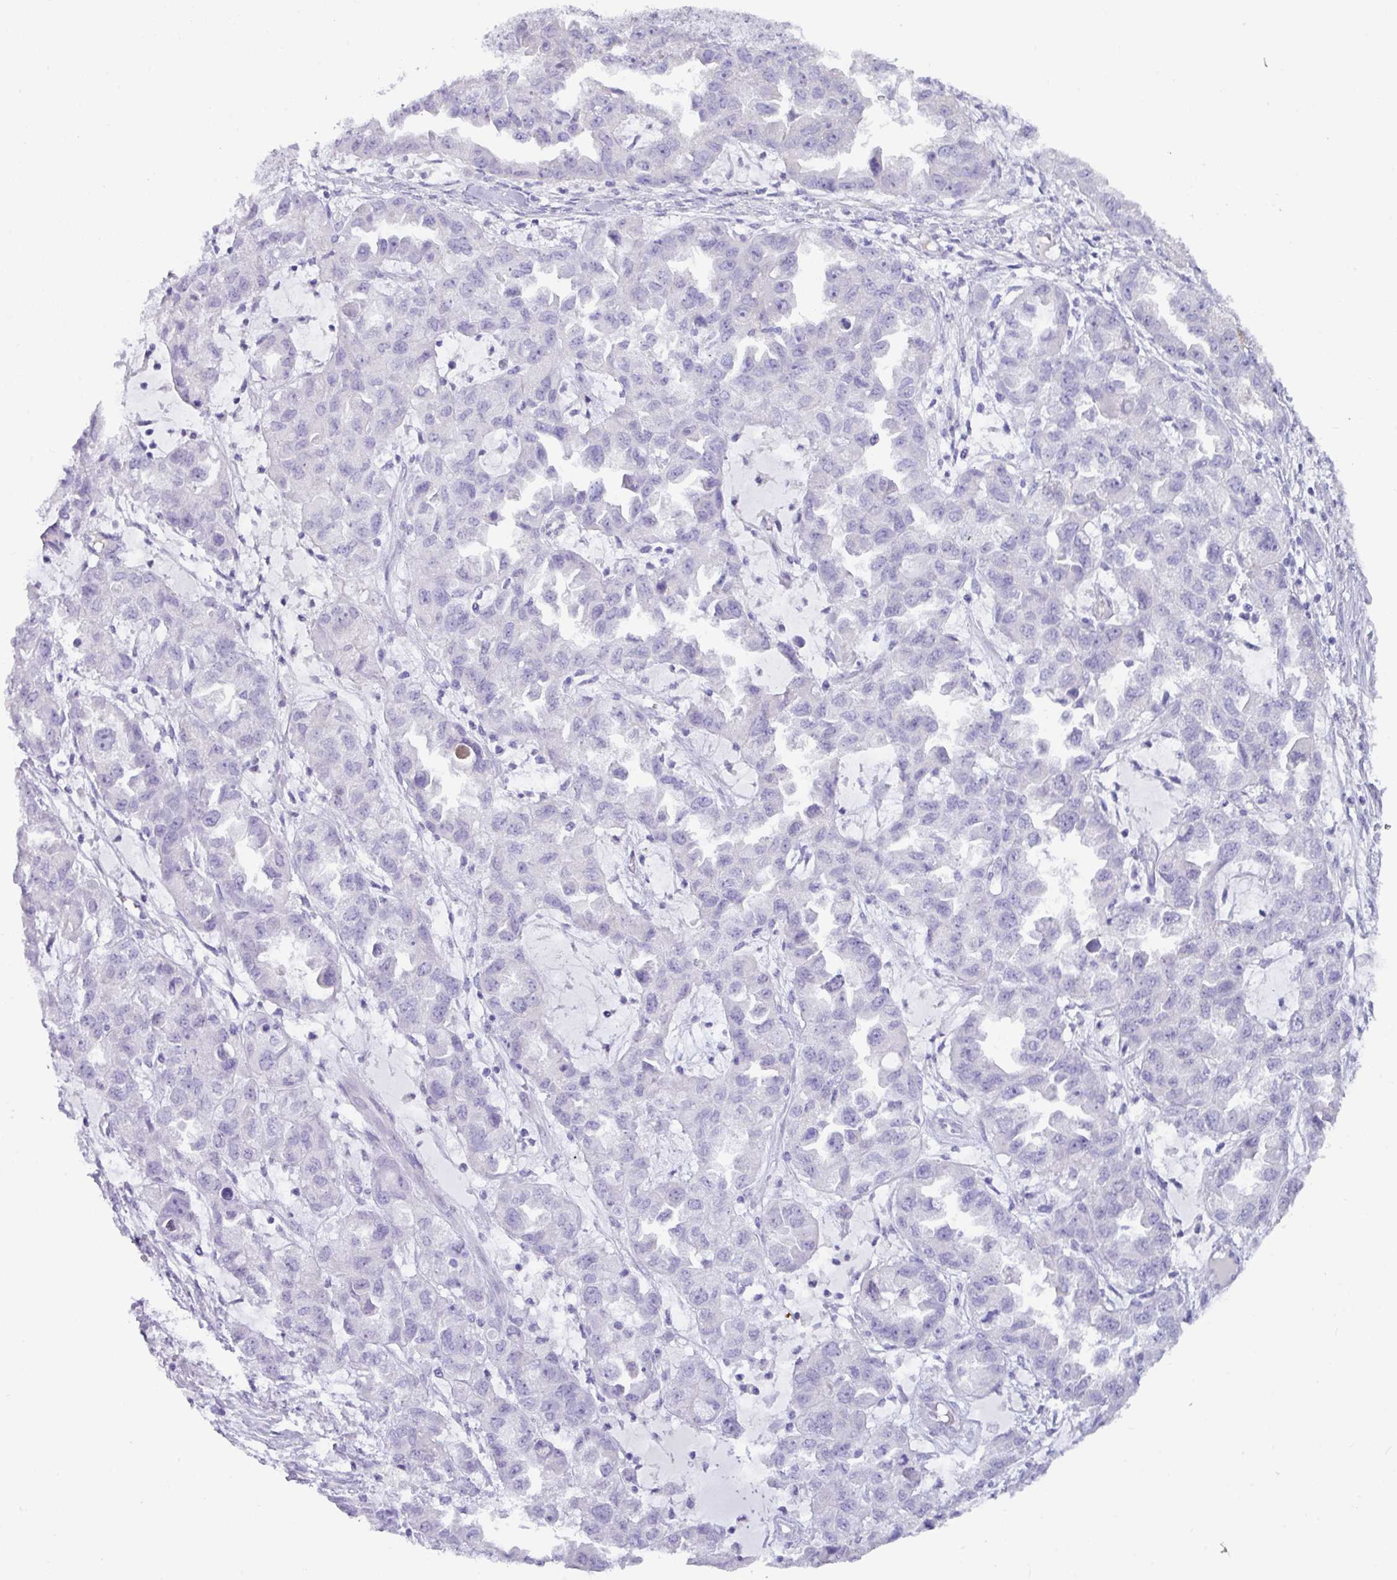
{"staining": {"intensity": "negative", "quantity": "none", "location": "none"}, "tissue": "ovarian cancer", "cell_type": "Tumor cells", "image_type": "cancer", "snomed": [{"axis": "morphology", "description": "Cystadenocarcinoma, serous, NOS"}, {"axis": "topography", "description": "Ovary"}], "caption": "There is no significant staining in tumor cells of serous cystadenocarcinoma (ovarian).", "gene": "ZNF524", "patient": {"sex": "female", "age": 84}}